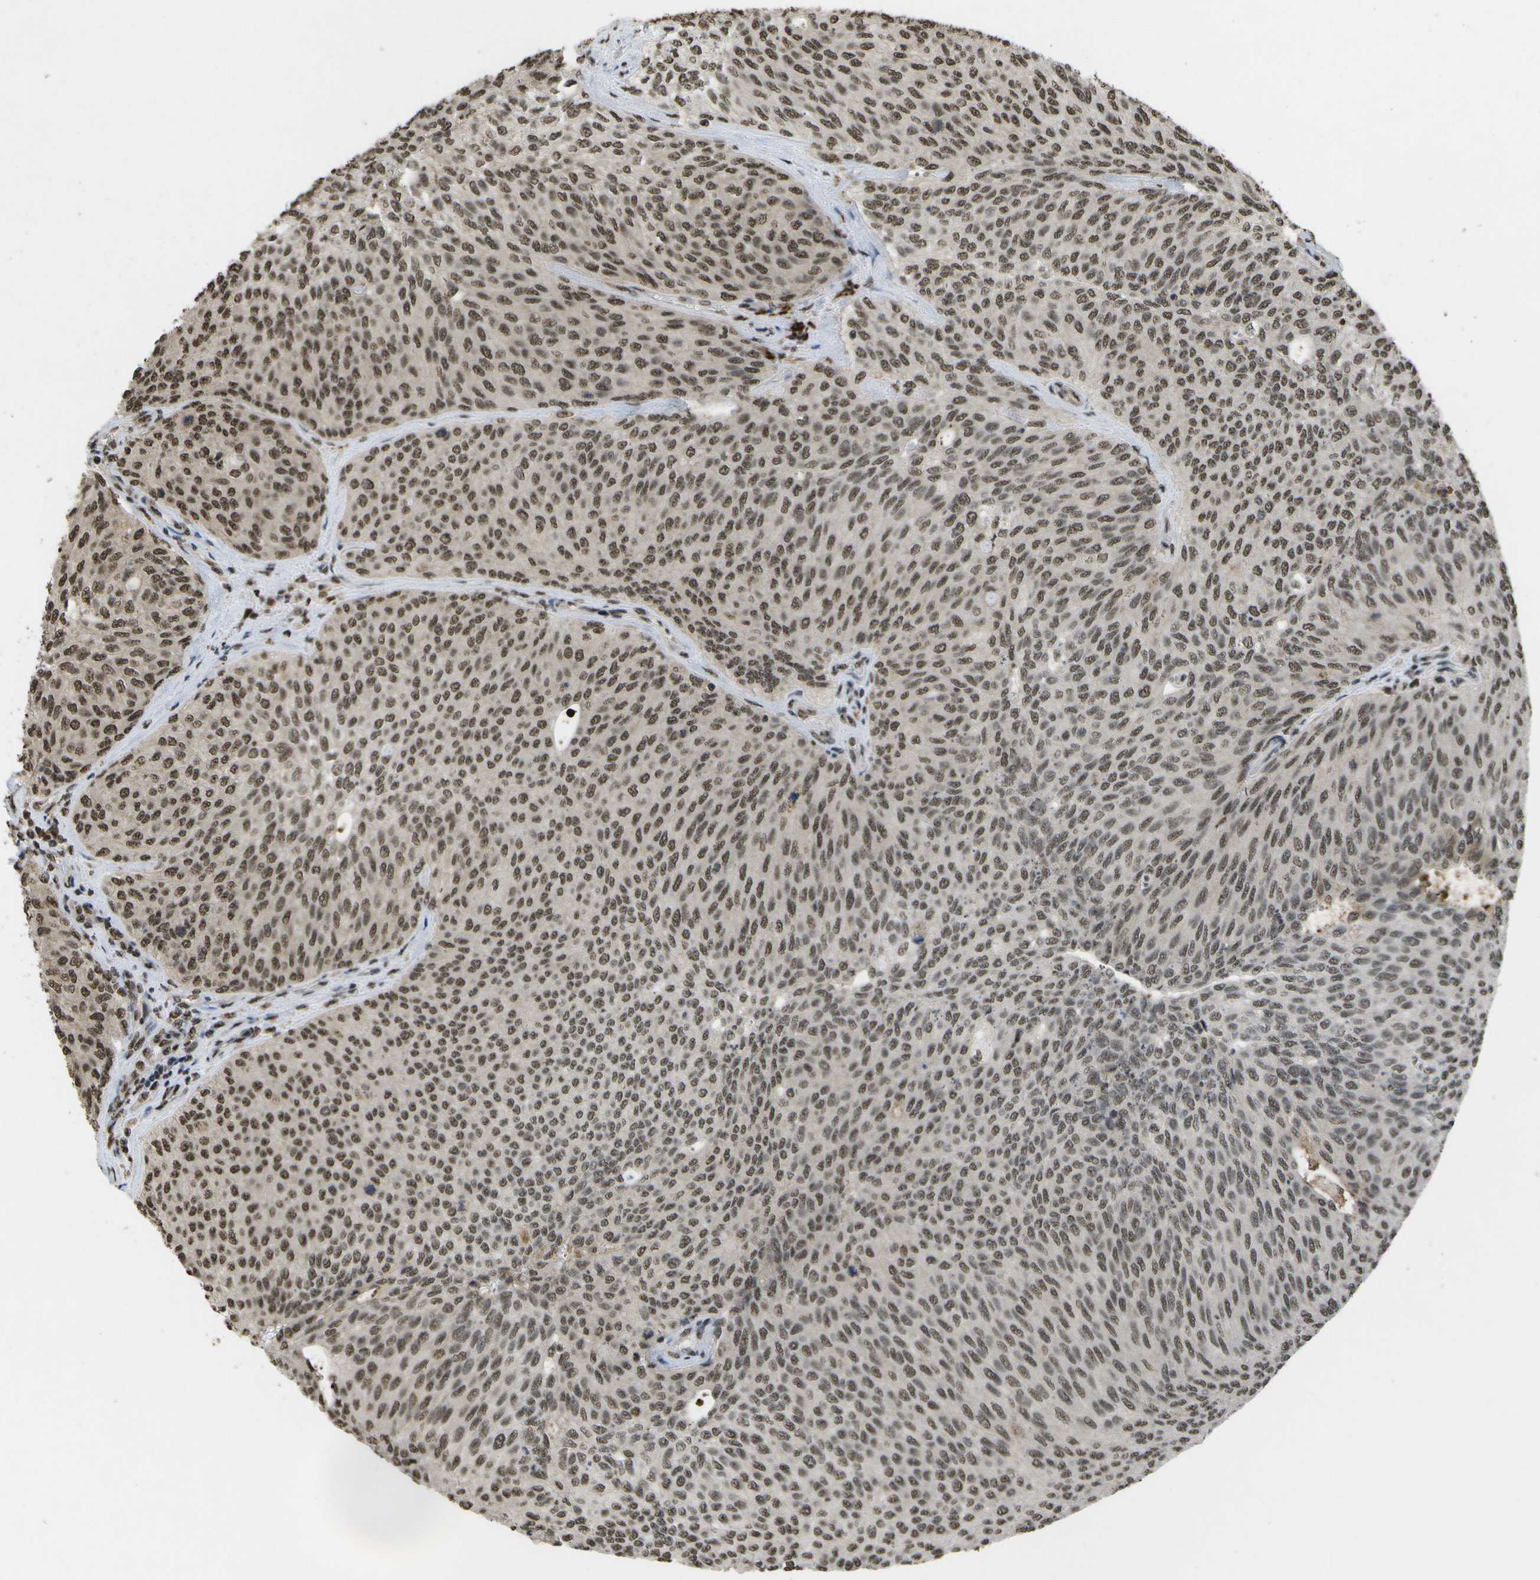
{"staining": {"intensity": "moderate", "quantity": ">75%", "location": "nuclear"}, "tissue": "urothelial cancer", "cell_type": "Tumor cells", "image_type": "cancer", "snomed": [{"axis": "morphology", "description": "Urothelial carcinoma, Low grade"}, {"axis": "topography", "description": "Urinary bladder"}], "caption": "This is a micrograph of immunohistochemistry staining of urothelial cancer, which shows moderate expression in the nuclear of tumor cells.", "gene": "SPEN", "patient": {"sex": "female", "age": 79}}